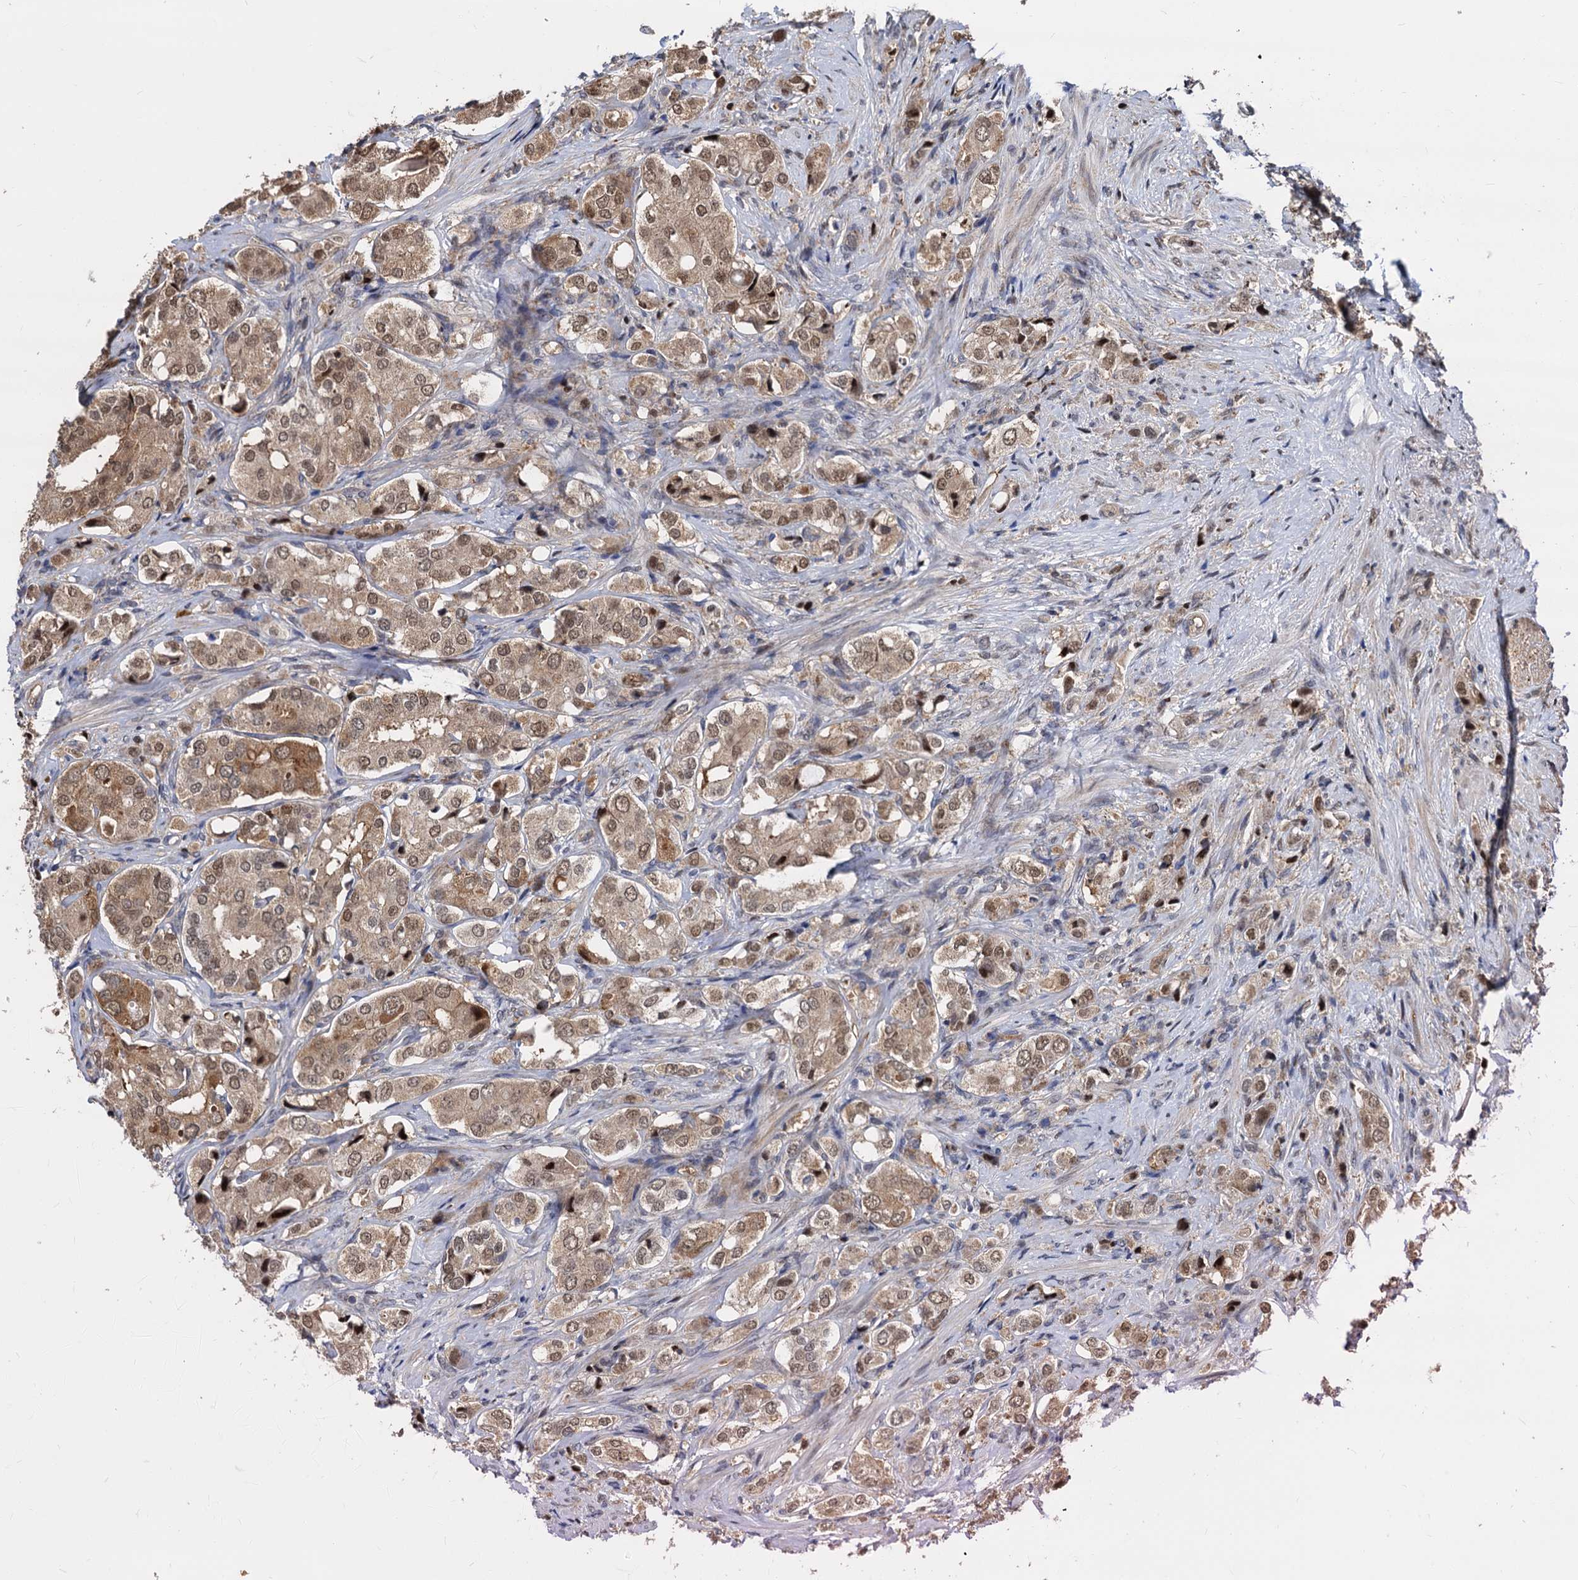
{"staining": {"intensity": "moderate", "quantity": ">75%", "location": "cytoplasmic/membranous,nuclear"}, "tissue": "prostate cancer", "cell_type": "Tumor cells", "image_type": "cancer", "snomed": [{"axis": "morphology", "description": "Adenocarcinoma, High grade"}, {"axis": "topography", "description": "Prostate"}], "caption": "High-power microscopy captured an immunohistochemistry micrograph of prostate cancer (high-grade adenocarcinoma), revealing moderate cytoplasmic/membranous and nuclear staining in approximately >75% of tumor cells. The protein is stained brown, and the nuclei are stained in blue (DAB IHC with brightfield microscopy, high magnification).", "gene": "PSMD4", "patient": {"sex": "male", "age": 65}}